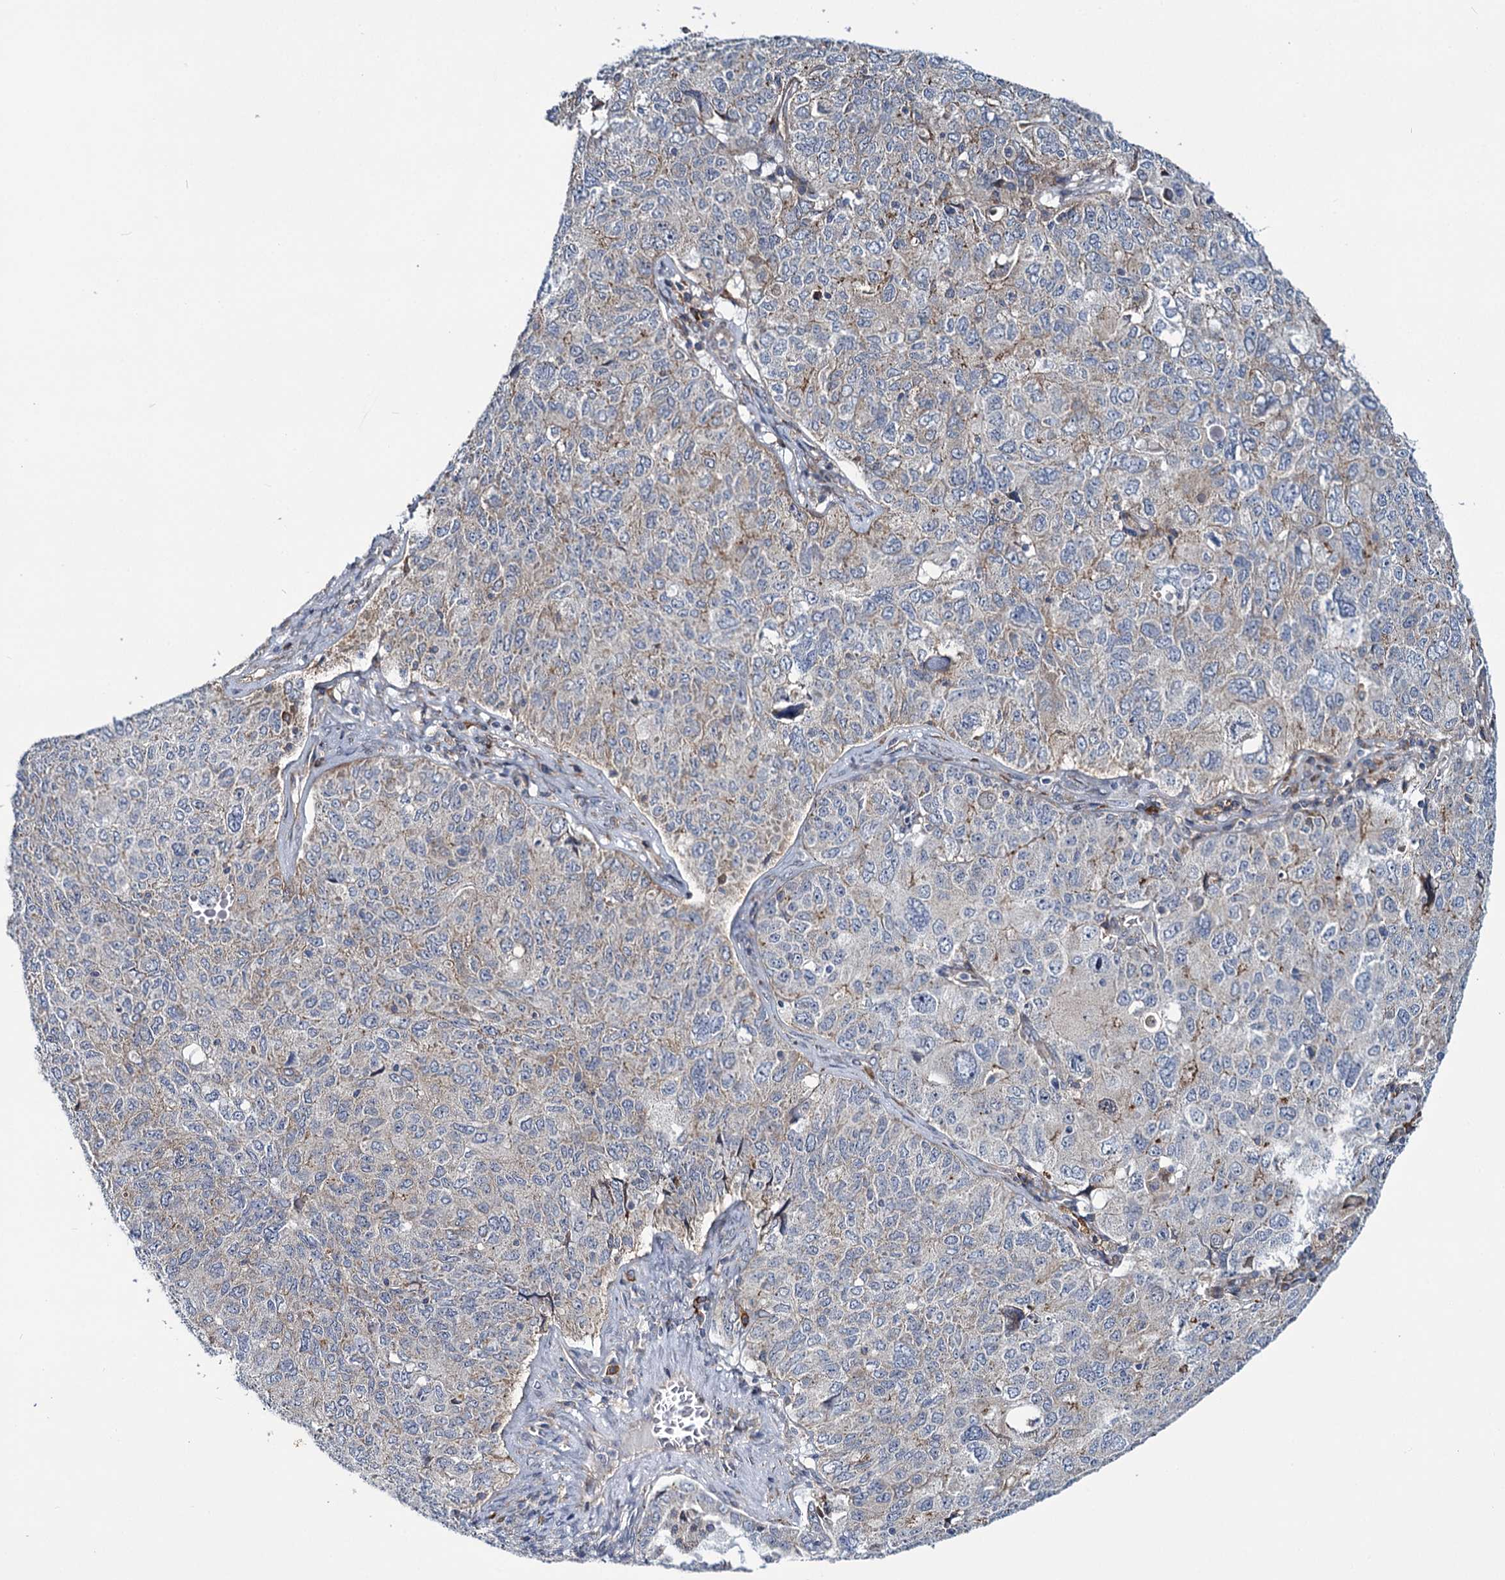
{"staining": {"intensity": "weak", "quantity": "<25%", "location": "cytoplasmic/membranous"}, "tissue": "ovarian cancer", "cell_type": "Tumor cells", "image_type": "cancer", "snomed": [{"axis": "morphology", "description": "Carcinoma, endometroid"}, {"axis": "topography", "description": "Ovary"}], "caption": "Protein analysis of ovarian endometroid carcinoma shows no significant positivity in tumor cells.", "gene": "MBLAC2", "patient": {"sex": "female", "age": 62}}